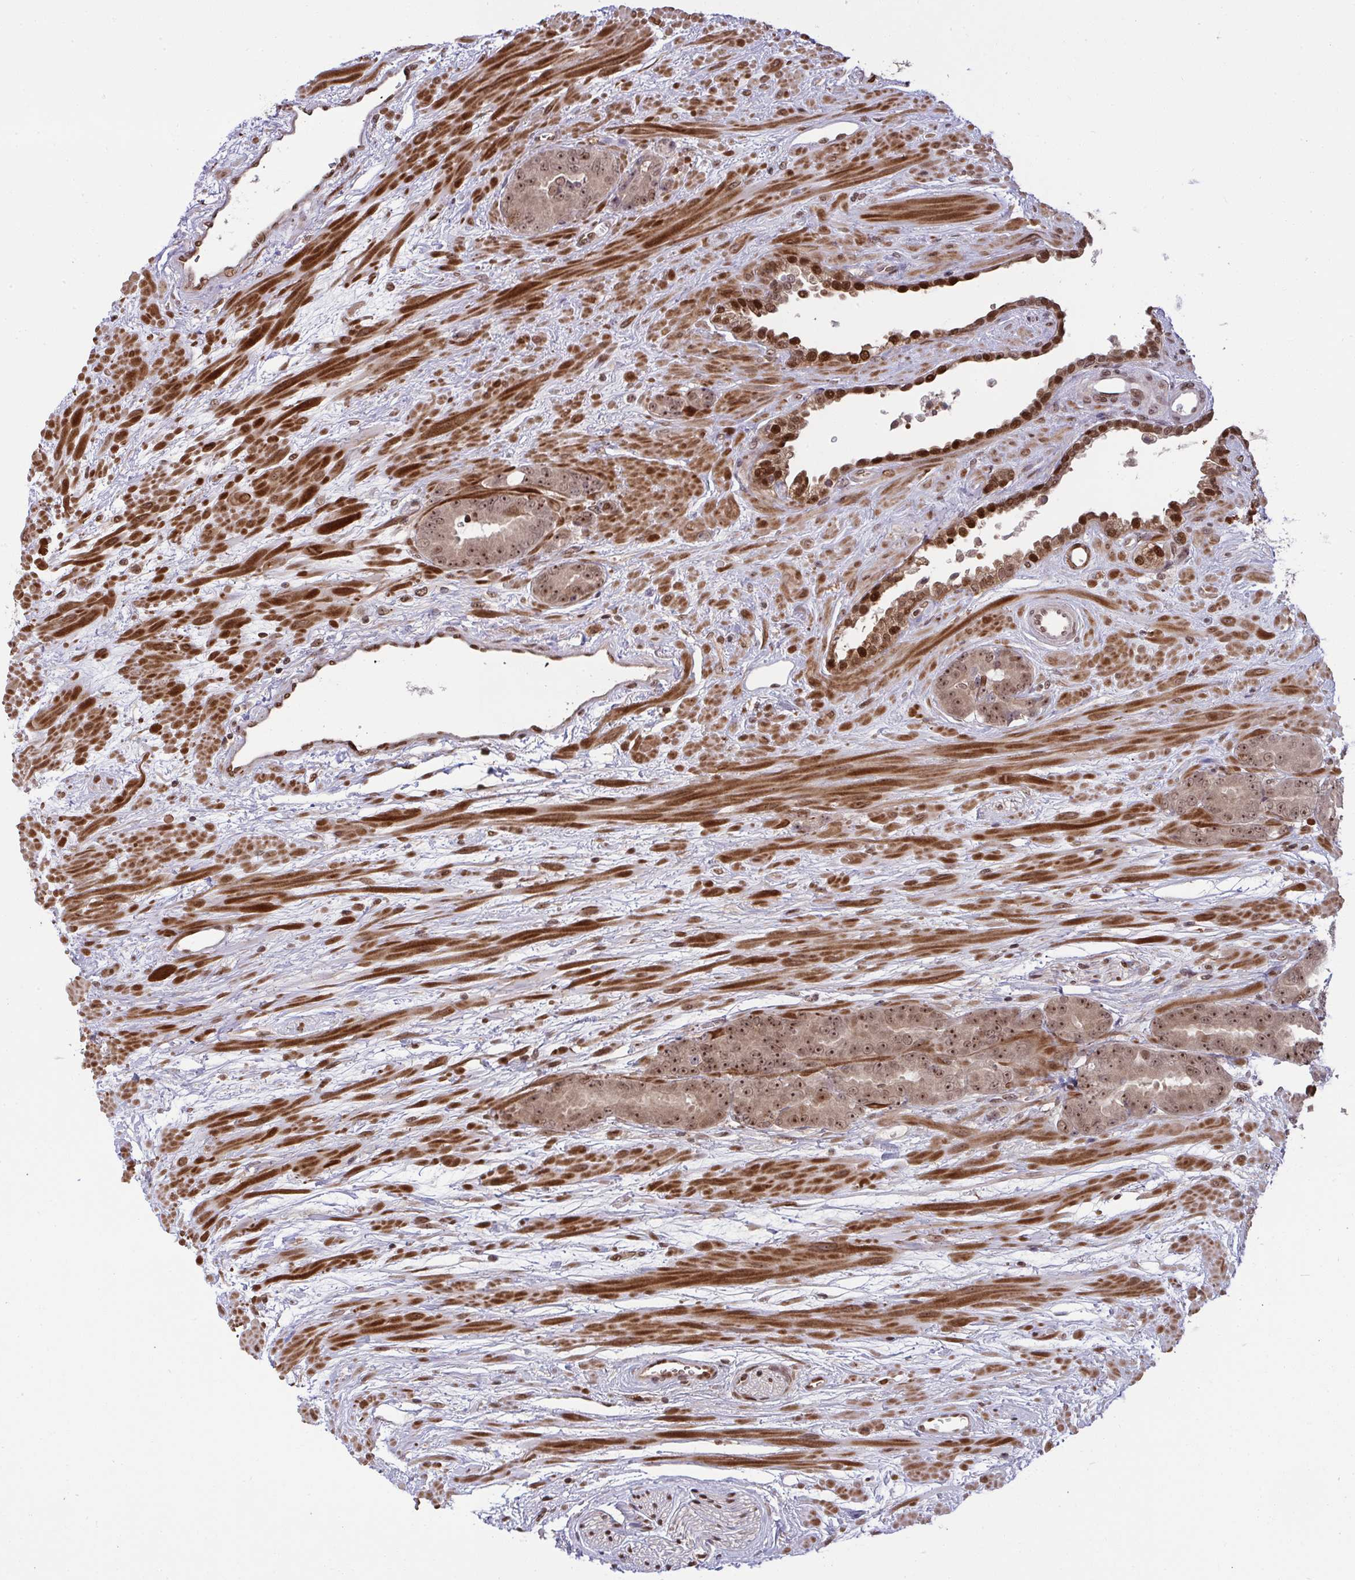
{"staining": {"intensity": "moderate", "quantity": ">75%", "location": "cytoplasmic/membranous,nuclear"}, "tissue": "prostate cancer", "cell_type": "Tumor cells", "image_type": "cancer", "snomed": [{"axis": "morphology", "description": "Adenocarcinoma, High grade"}, {"axis": "topography", "description": "Prostate"}], "caption": "Protein expression analysis of human prostate adenocarcinoma (high-grade) reveals moderate cytoplasmic/membranous and nuclear positivity in about >75% of tumor cells. (Stains: DAB in brown, nuclei in blue, Microscopy: brightfield microscopy at high magnification).", "gene": "UXT", "patient": {"sex": "male", "age": 72}}